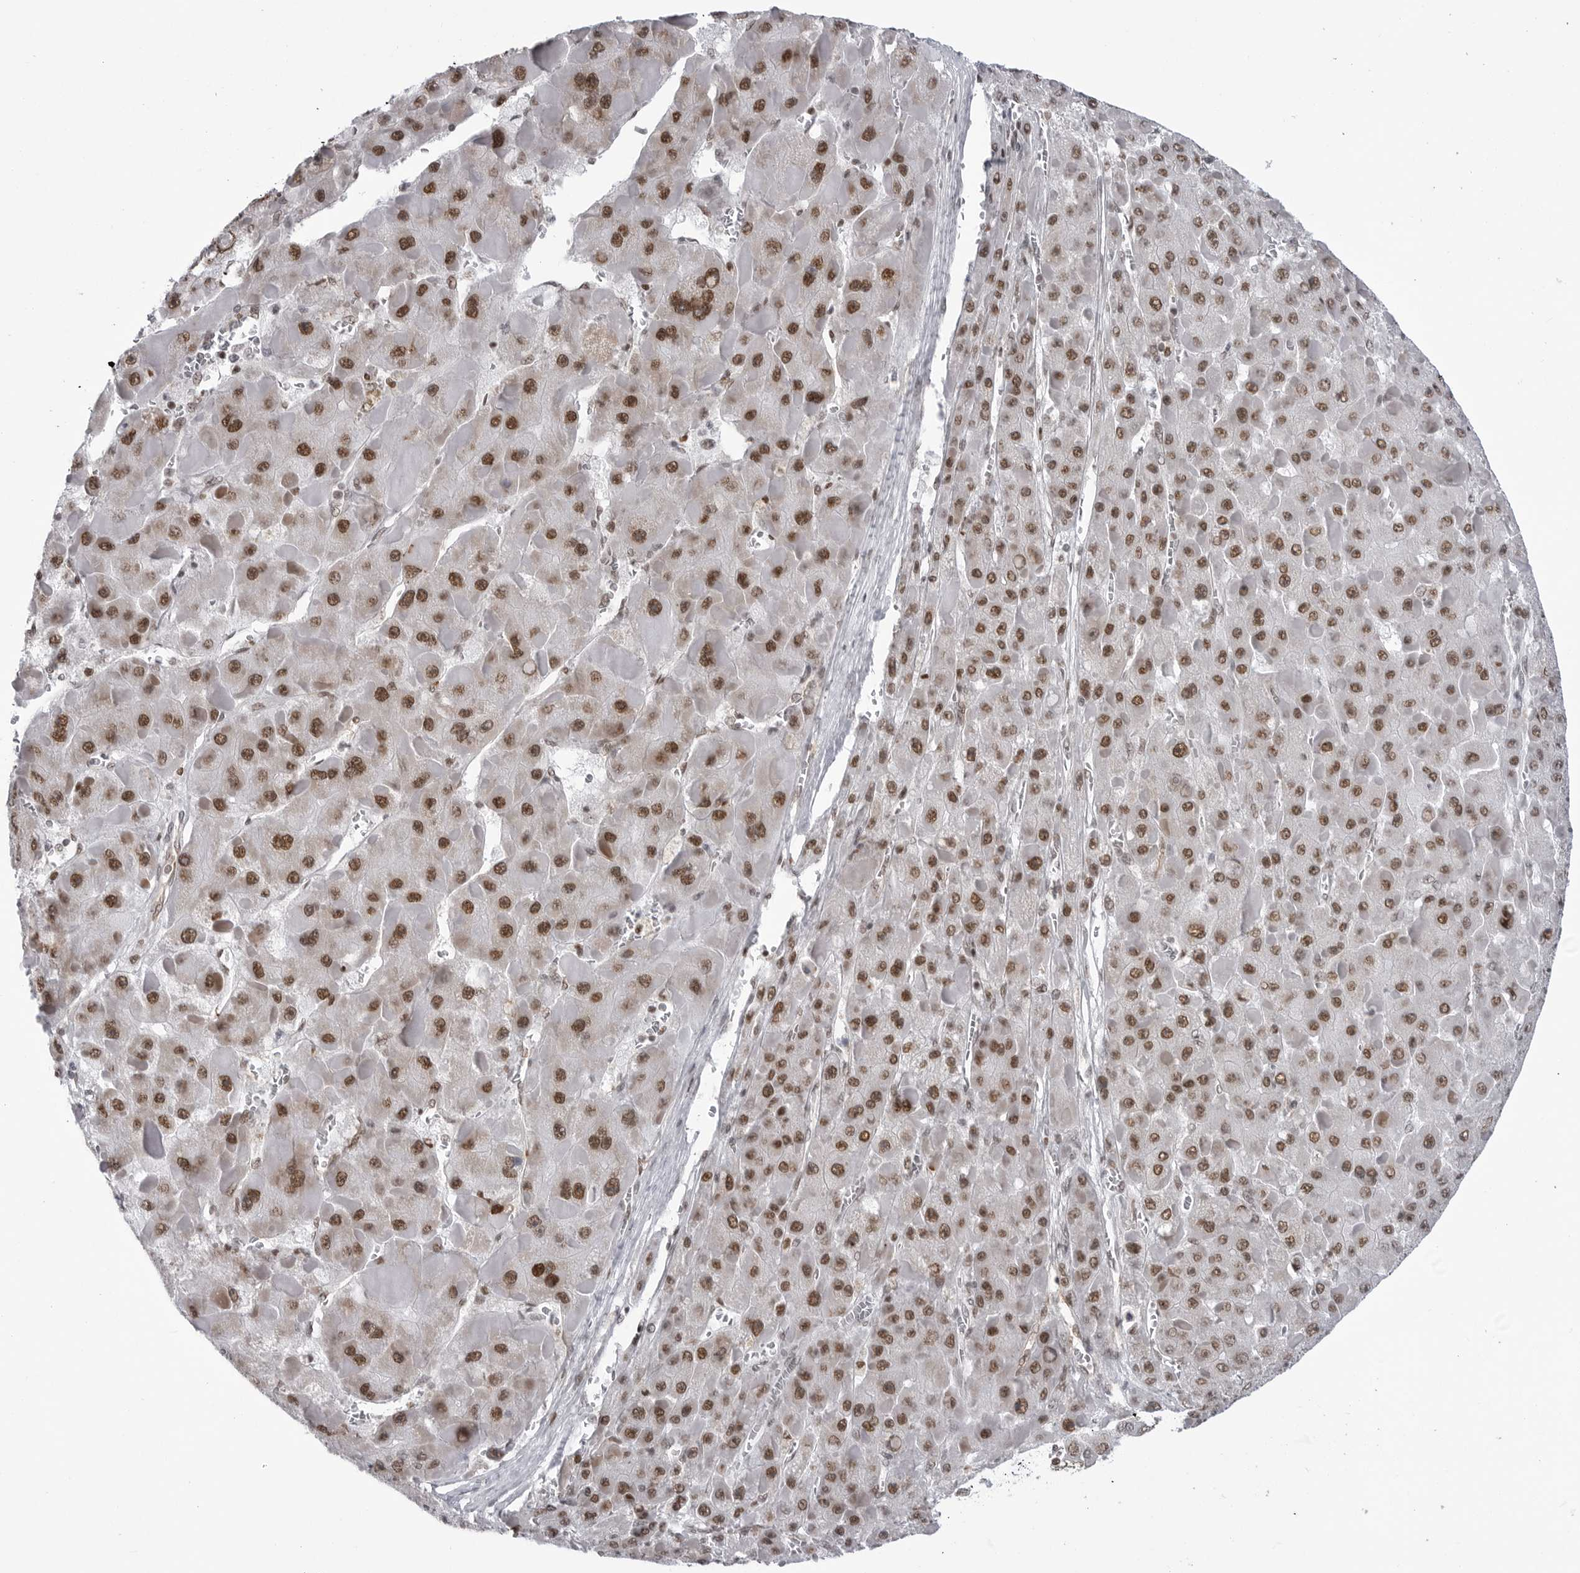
{"staining": {"intensity": "moderate", "quantity": ">75%", "location": "nuclear"}, "tissue": "liver cancer", "cell_type": "Tumor cells", "image_type": "cancer", "snomed": [{"axis": "morphology", "description": "Carcinoma, Hepatocellular, NOS"}, {"axis": "topography", "description": "Liver"}], "caption": "Immunohistochemical staining of liver hepatocellular carcinoma exhibits moderate nuclear protein staining in approximately >75% of tumor cells.", "gene": "RNF26", "patient": {"sex": "female", "age": 73}}